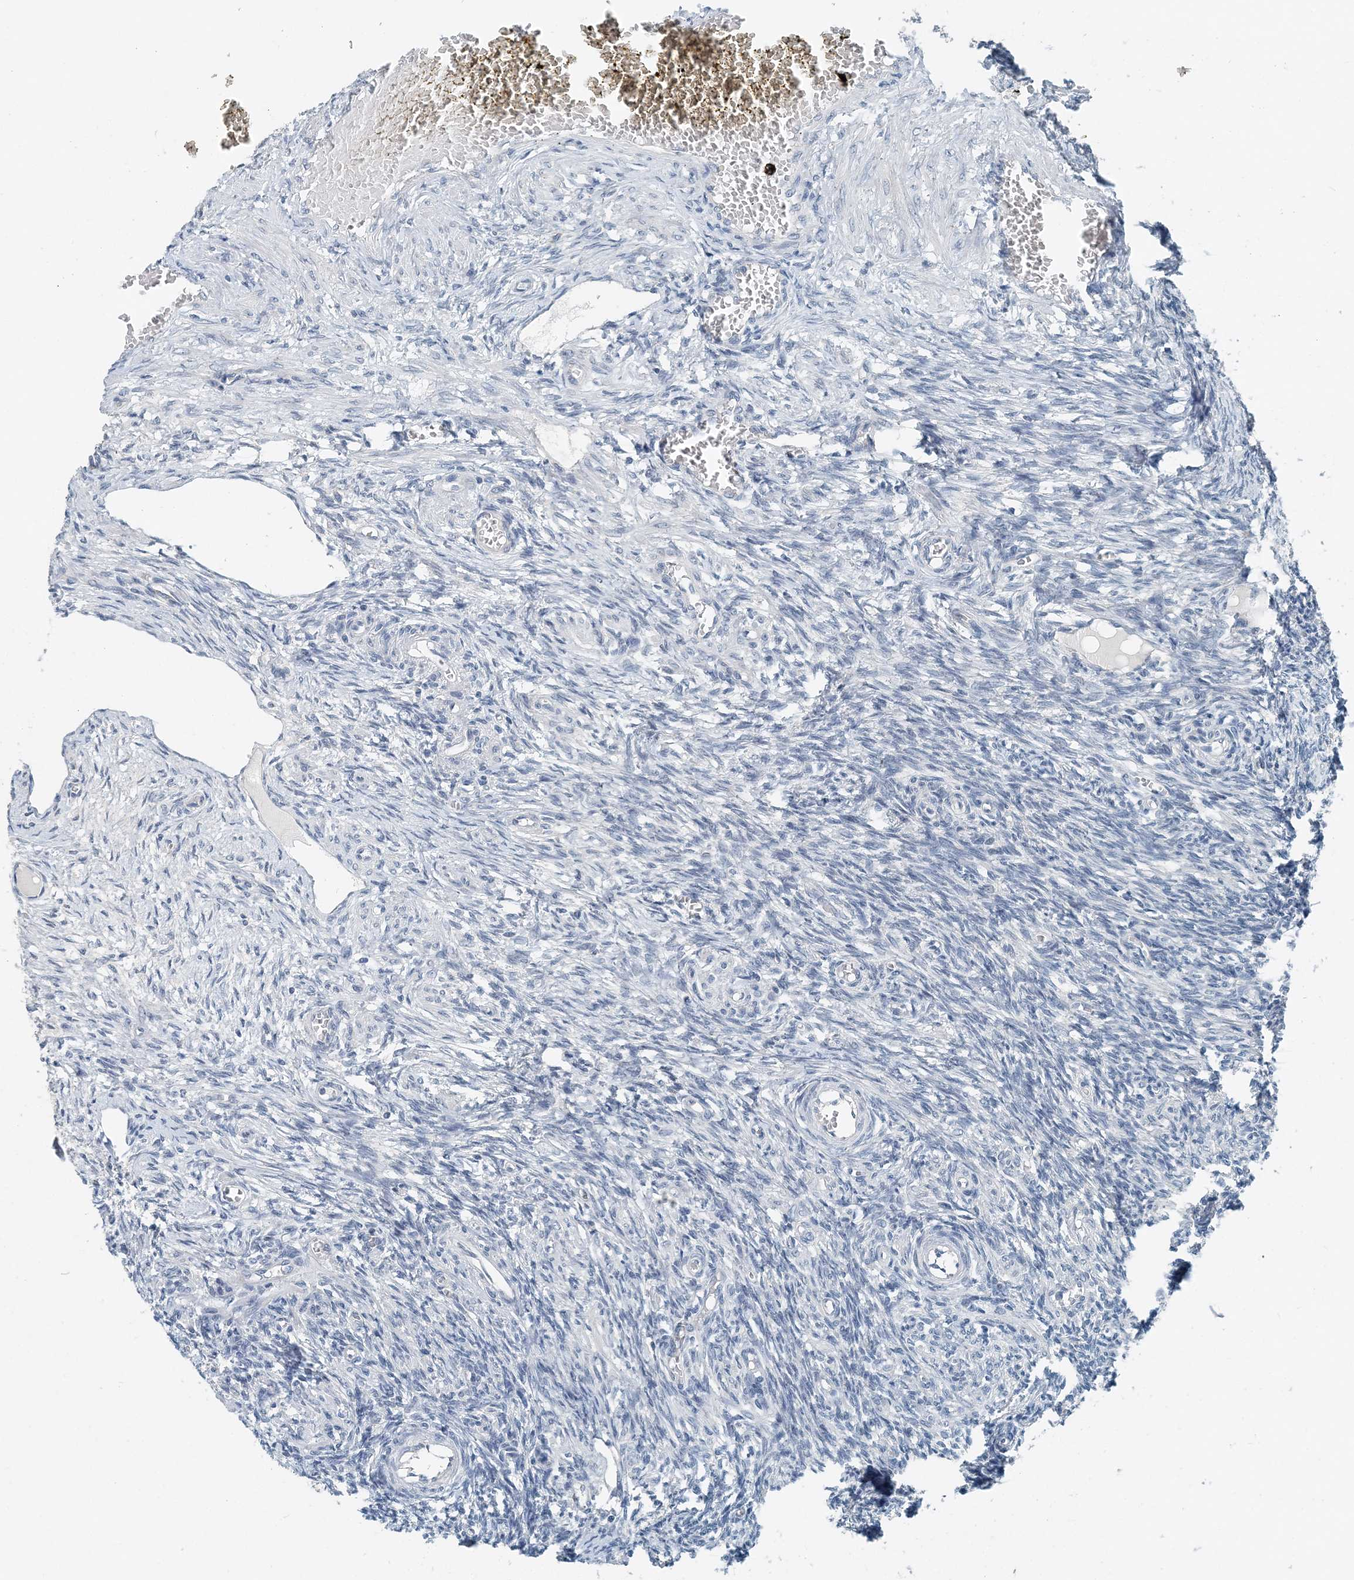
{"staining": {"intensity": "negative", "quantity": "none", "location": "none"}, "tissue": "ovary", "cell_type": "Ovarian stroma cells", "image_type": "normal", "snomed": [{"axis": "morphology", "description": "Normal tissue, NOS"}, {"axis": "topography", "description": "Ovary"}], "caption": "This is an IHC micrograph of normal ovary. There is no positivity in ovarian stroma cells.", "gene": "EEF1A2", "patient": {"sex": "female", "age": 27}}